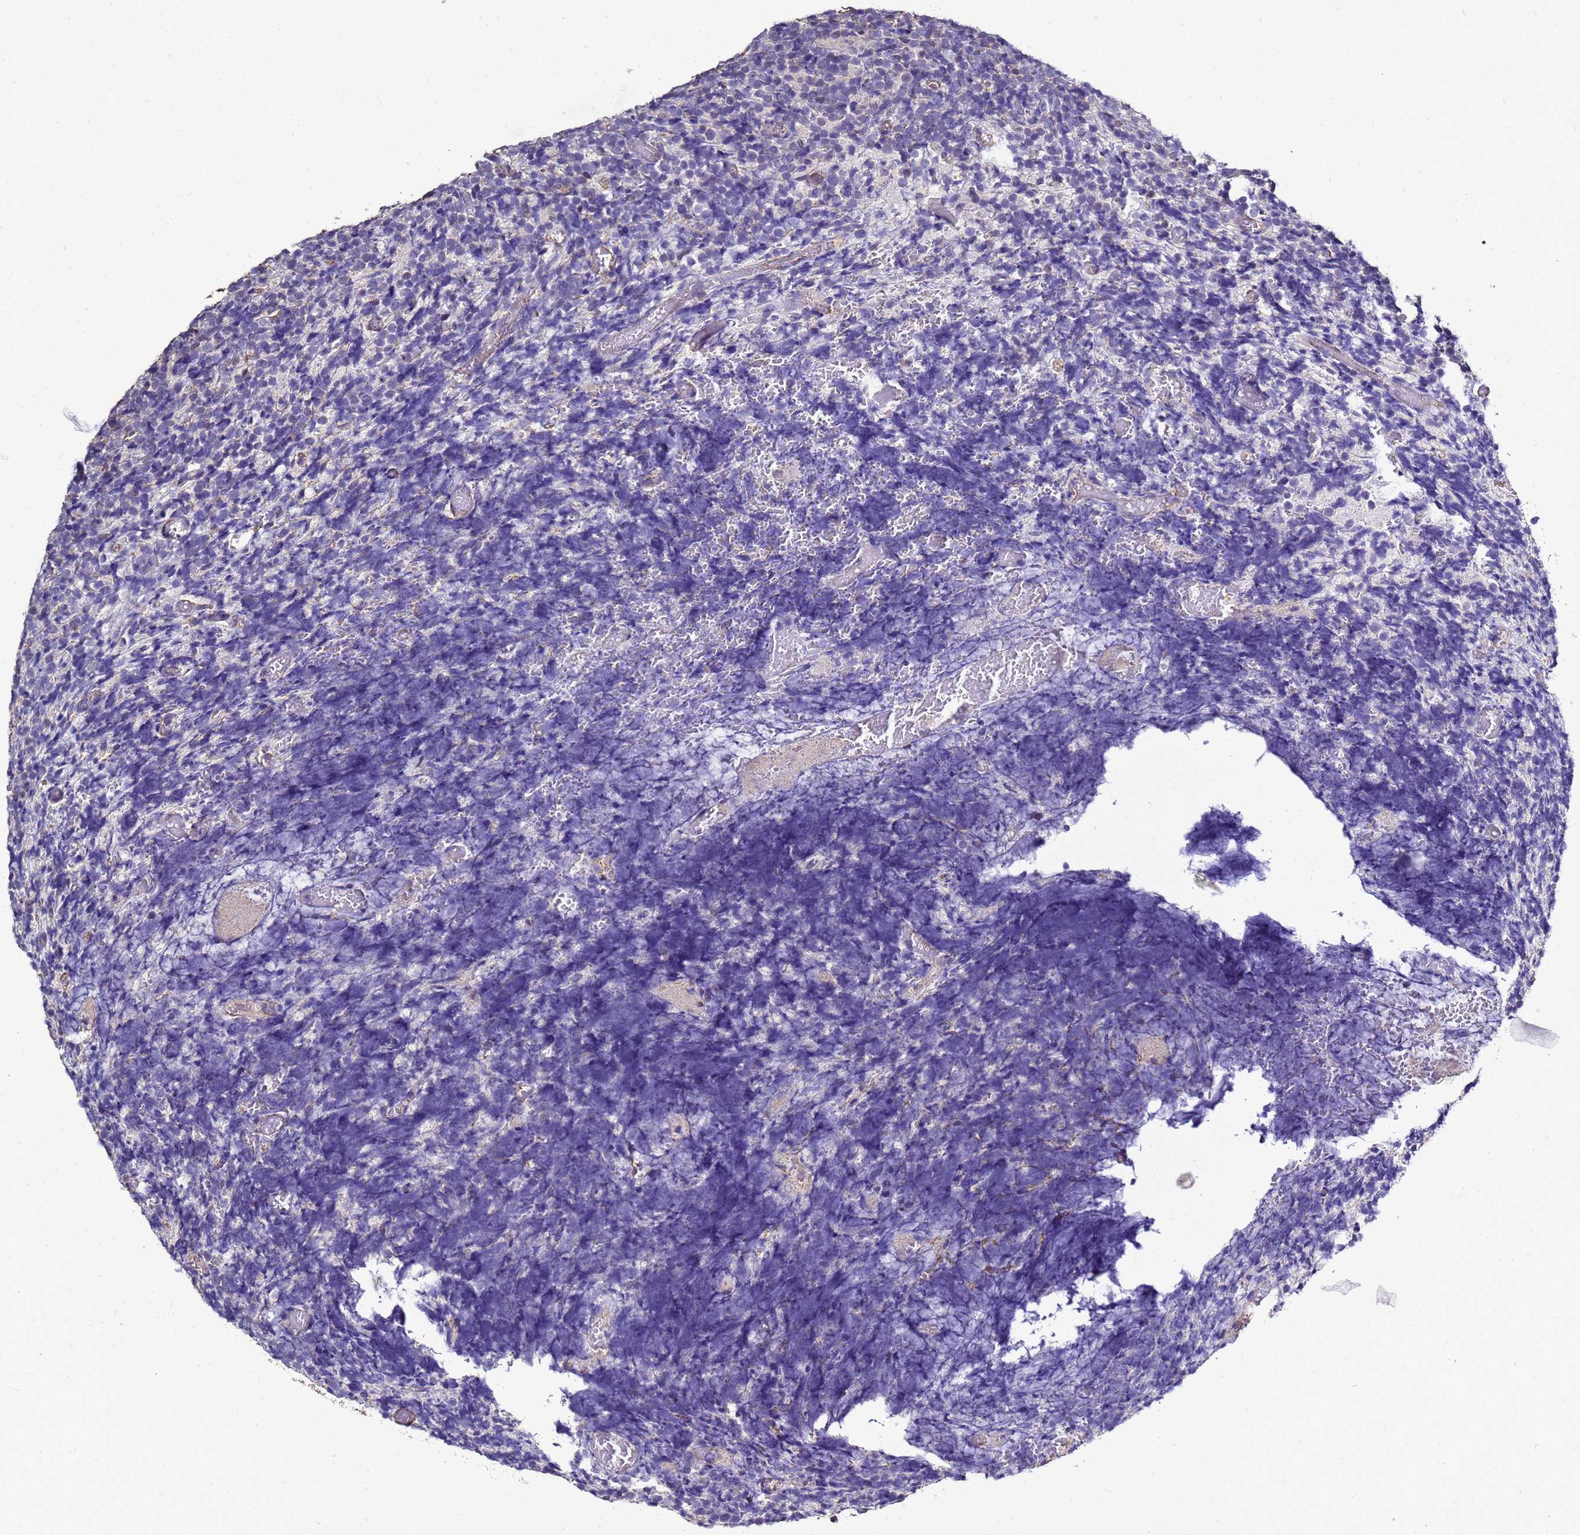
{"staining": {"intensity": "negative", "quantity": "none", "location": "none"}, "tissue": "glioma", "cell_type": "Tumor cells", "image_type": "cancer", "snomed": [{"axis": "morphology", "description": "Glioma, malignant, Low grade"}, {"axis": "topography", "description": "Brain"}], "caption": "Immunohistochemistry (IHC) image of human glioma stained for a protein (brown), which displays no staining in tumor cells.", "gene": "ENOPH1", "patient": {"sex": "female", "age": 1}}